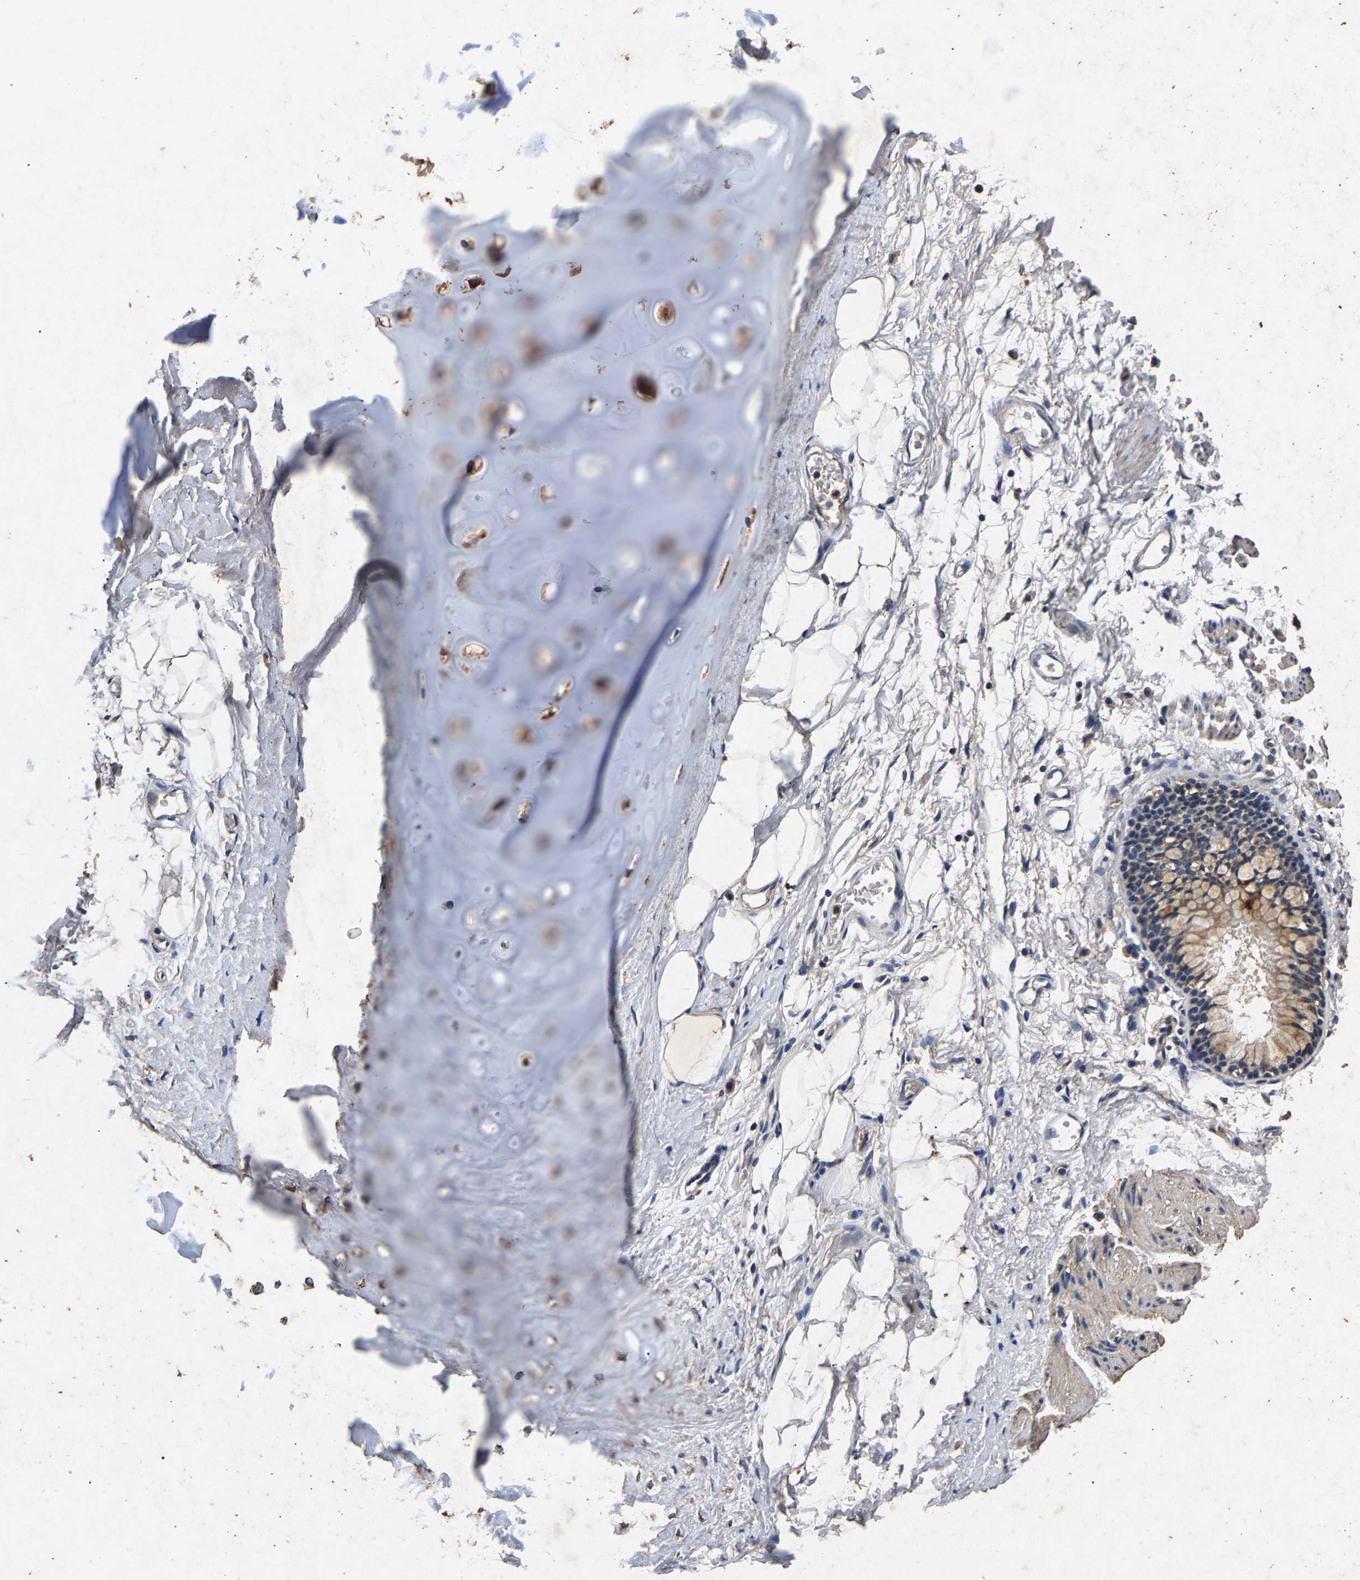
{"staining": {"intensity": "moderate", "quantity": ">75%", "location": "cytoplasmic/membranous"}, "tissue": "adipose tissue", "cell_type": "Adipocytes", "image_type": "normal", "snomed": [{"axis": "morphology", "description": "Normal tissue, NOS"}, {"axis": "topography", "description": "Cartilage tissue"}, {"axis": "topography", "description": "Bronchus"}], "caption": "Protein expression analysis of benign human adipose tissue reveals moderate cytoplasmic/membranous expression in about >75% of adipocytes.", "gene": "PPP1CC", "patient": {"sex": "female", "age": 73}}